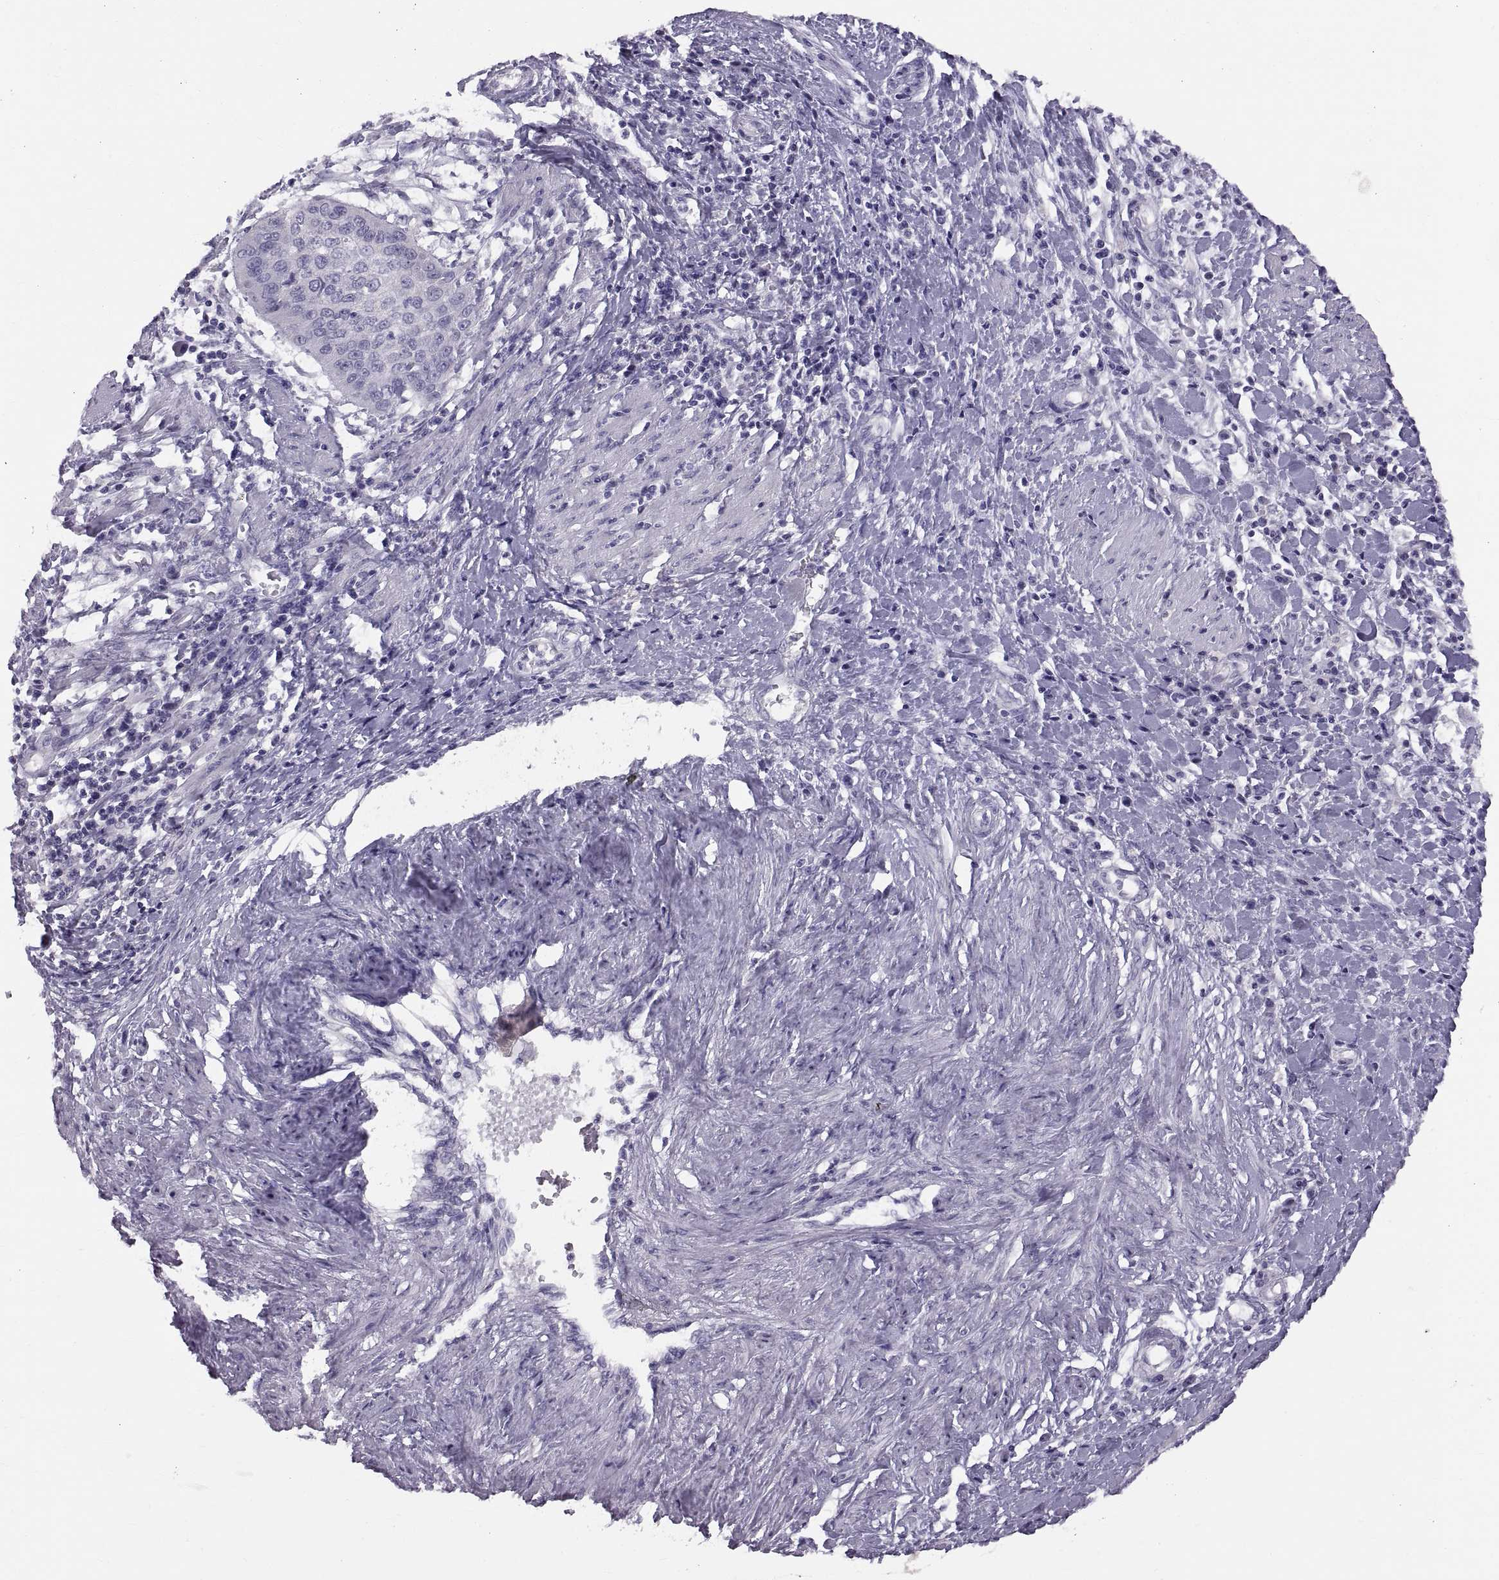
{"staining": {"intensity": "negative", "quantity": "none", "location": "none"}, "tissue": "cervical cancer", "cell_type": "Tumor cells", "image_type": "cancer", "snomed": [{"axis": "morphology", "description": "Squamous cell carcinoma, NOS"}, {"axis": "topography", "description": "Cervix"}], "caption": "Squamous cell carcinoma (cervical) stained for a protein using immunohistochemistry displays no positivity tumor cells.", "gene": "WBP2NL", "patient": {"sex": "female", "age": 39}}